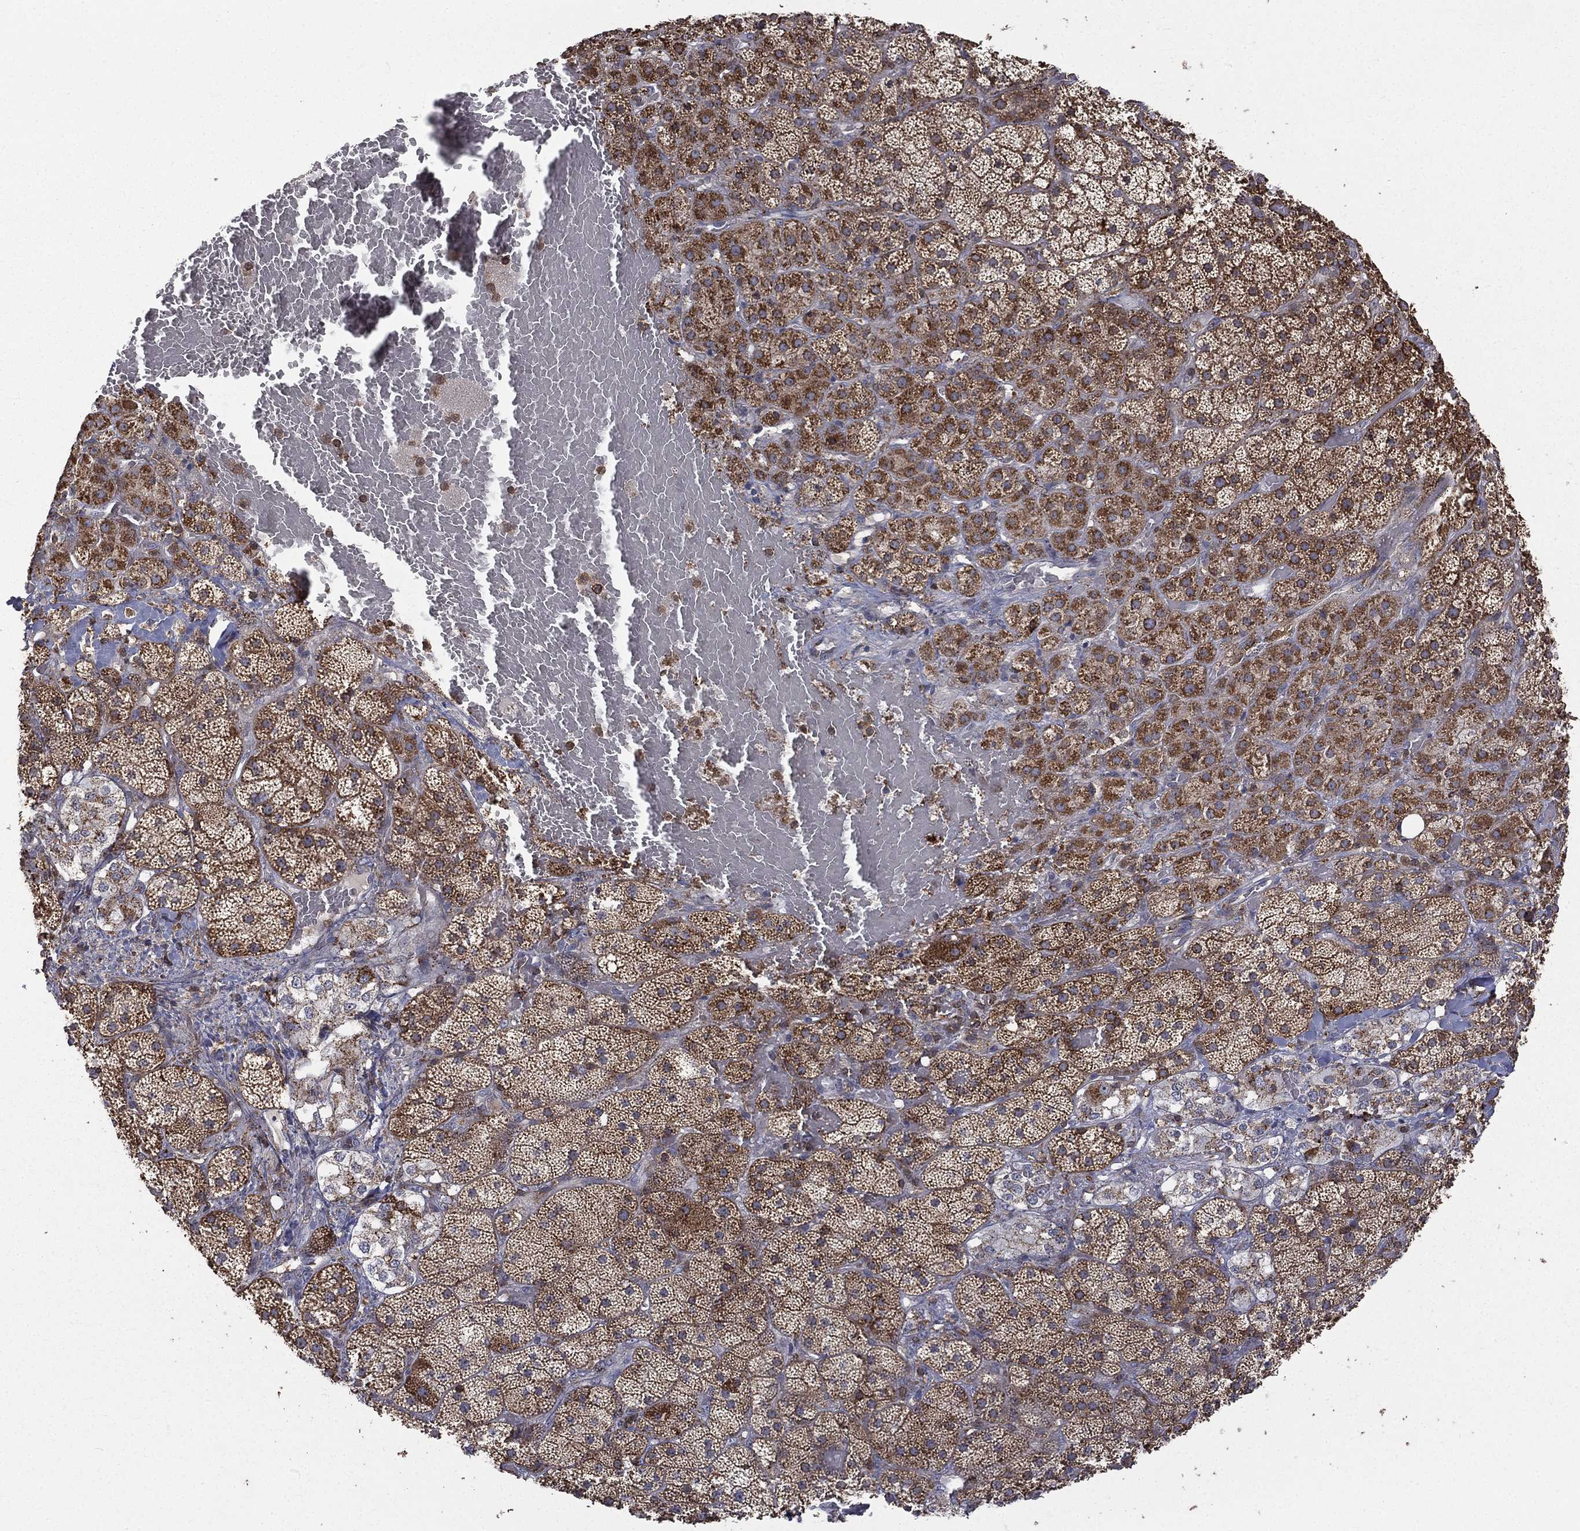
{"staining": {"intensity": "strong", "quantity": "25%-75%", "location": "cytoplasmic/membranous"}, "tissue": "adrenal gland", "cell_type": "Glandular cells", "image_type": "normal", "snomed": [{"axis": "morphology", "description": "Normal tissue, NOS"}, {"axis": "topography", "description": "Adrenal gland"}], "caption": "A photomicrograph of human adrenal gland stained for a protein demonstrates strong cytoplasmic/membranous brown staining in glandular cells. (brown staining indicates protein expression, while blue staining denotes nuclei).", "gene": "RIN3", "patient": {"sex": "male", "age": 57}}